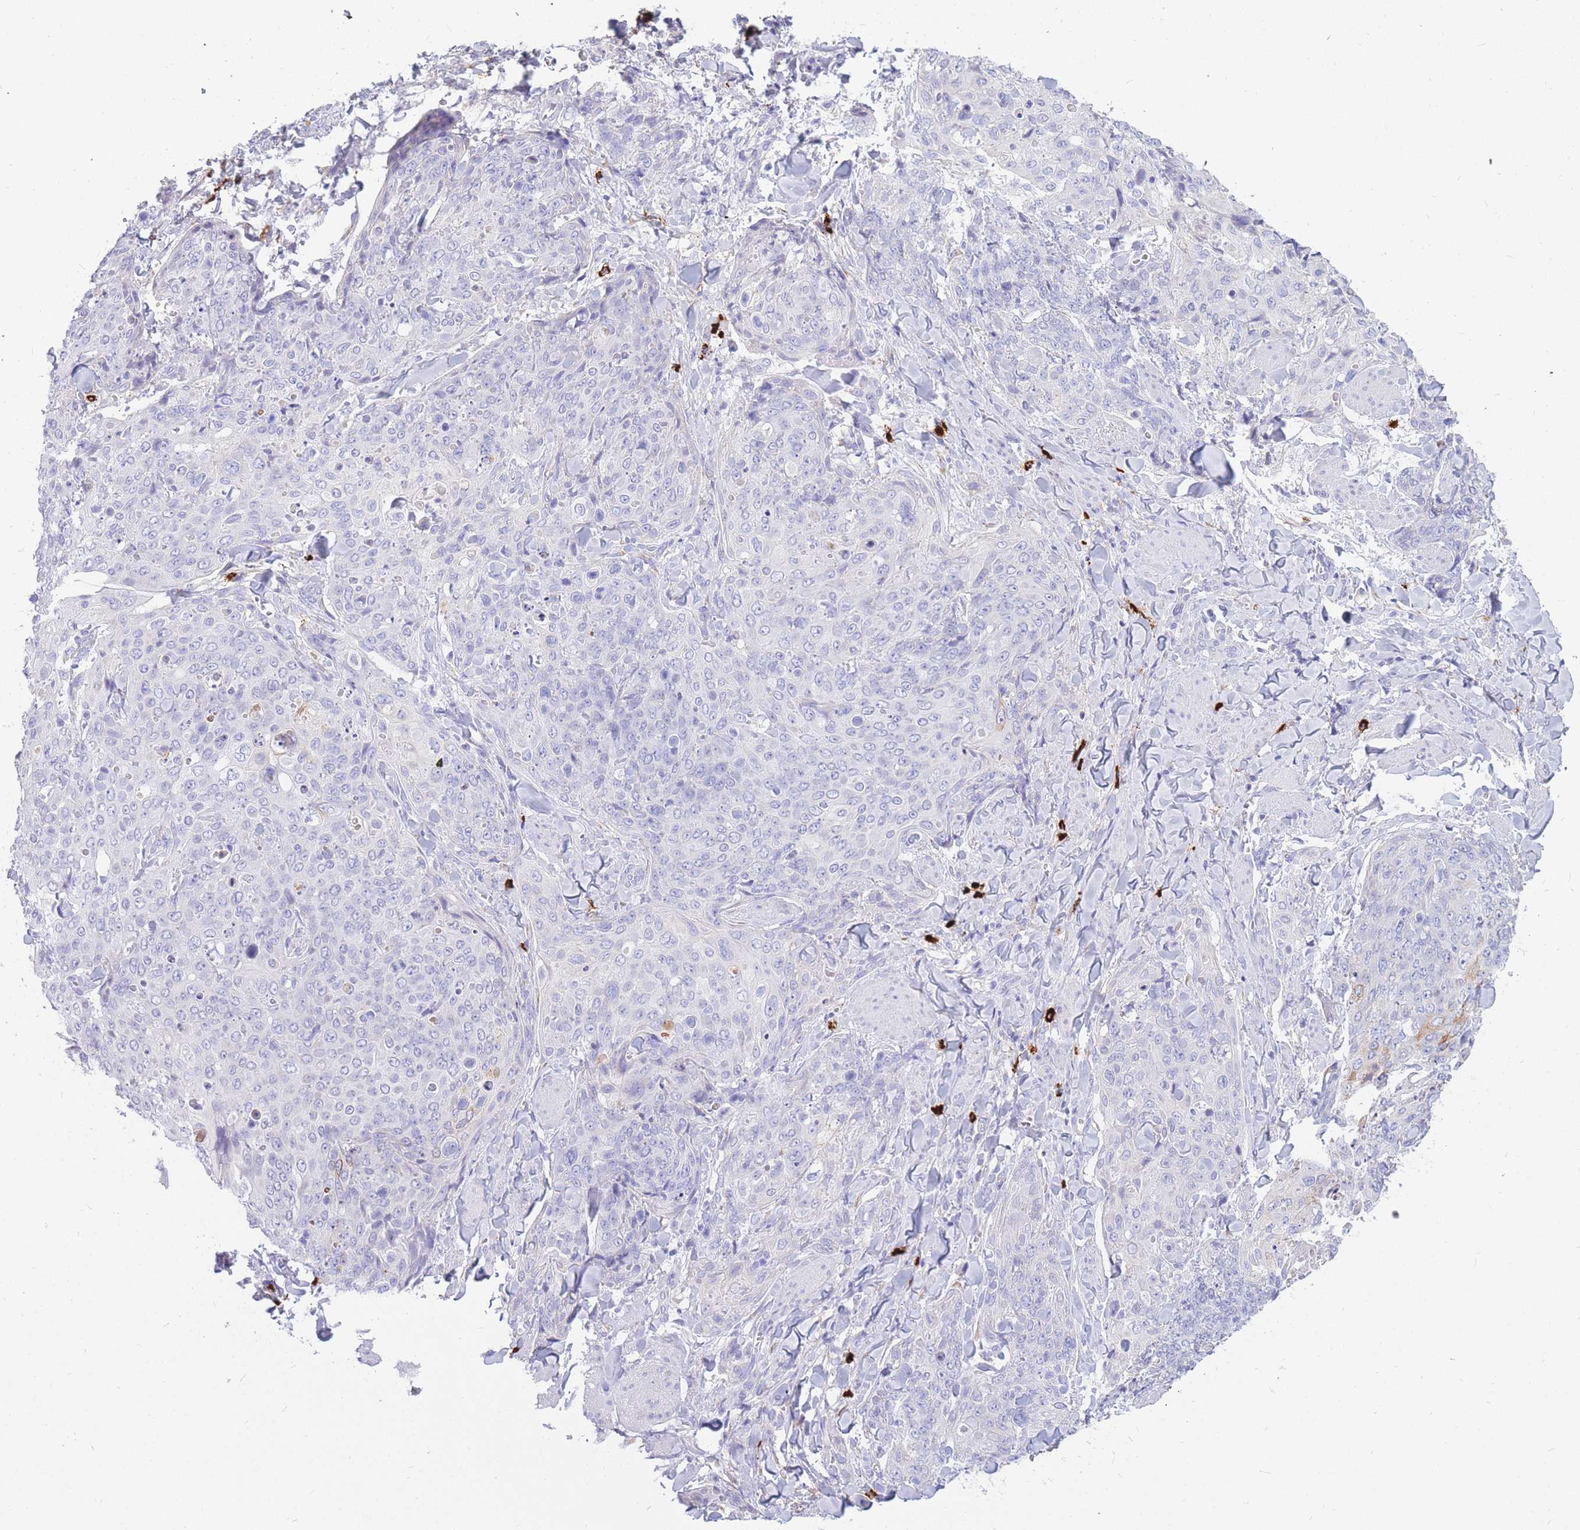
{"staining": {"intensity": "negative", "quantity": "none", "location": "none"}, "tissue": "skin cancer", "cell_type": "Tumor cells", "image_type": "cancer", "snomed": [{"axis": "morphology", "description": "Squamous cell carcinoma, NOS"}, {"axis": "topography", "description": "Skin"}, {"axis": "topography", "description": "Vulva"}], "caption": "High power microscopy photomicrograph of an immunohistochemistry image of squamous cell carcinoma (skin), revealing no significant expression in tumor cells. (Brightfield microscopy of DAB immunohistochemistry at high magnification).", "gene": "TPSD1", "patient": {"sex": "female", "age": 85}}